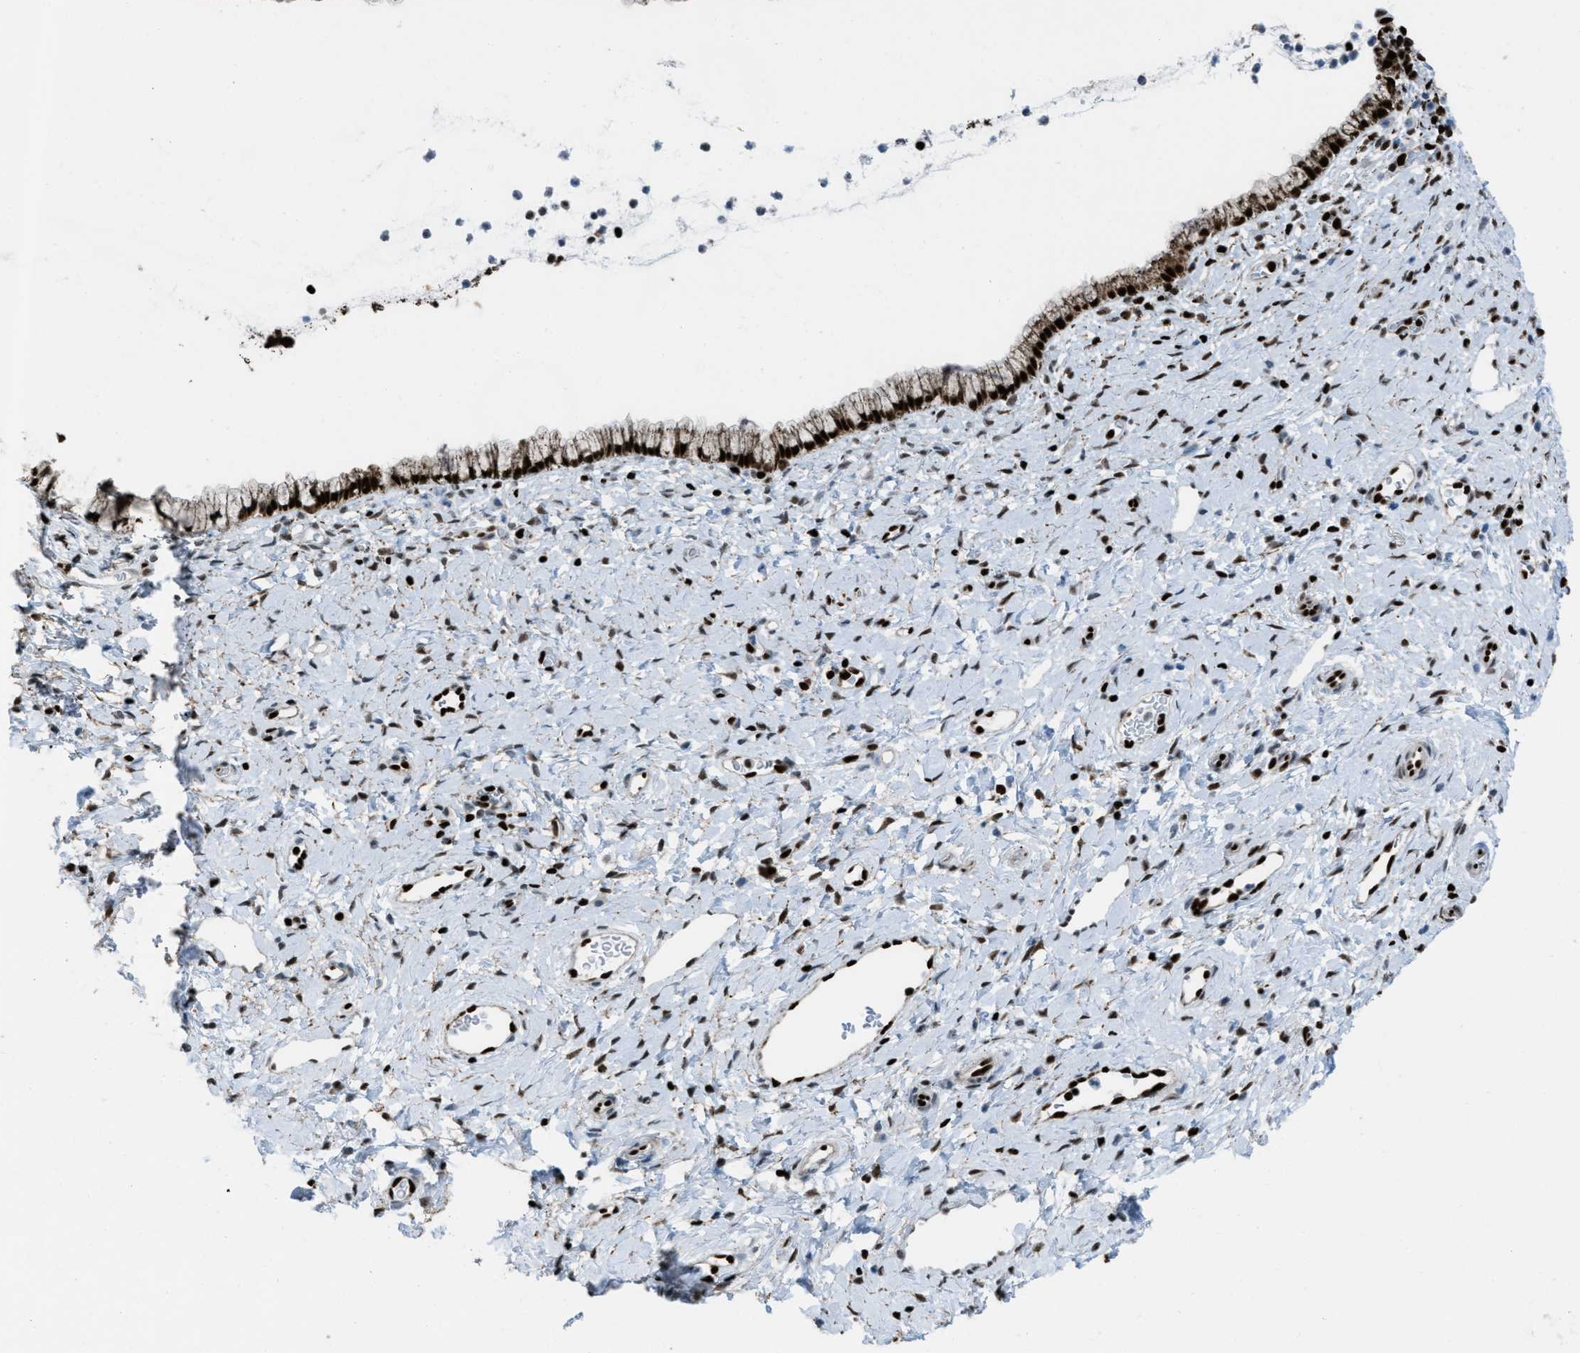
{"staining": {"intensity": "strong", "quantity": ">75%", "location": "cytoplasmic/membranous,nuclear"}, "tissue": "cervix", "cell_type": "Glandular cells", "image_type": "normal", "snomed": [{"axis": "morphology", "description": "Normal tissue, NOS"}, {"axis": "topography", "description": "Cervix"}], "caption": "IHC photomicrograph of benign cervix: cervix stained using immunohistochemistry (IHC) shows high levels of strong protein expression localized specifically in the cytoplasmic/membranous,nuclear of glandular cells, appearing as a cytoplasmic/membranous,nuclear brown color.", "gene": "SLFN5", "patient": {"sex": "female", "age": 72}}